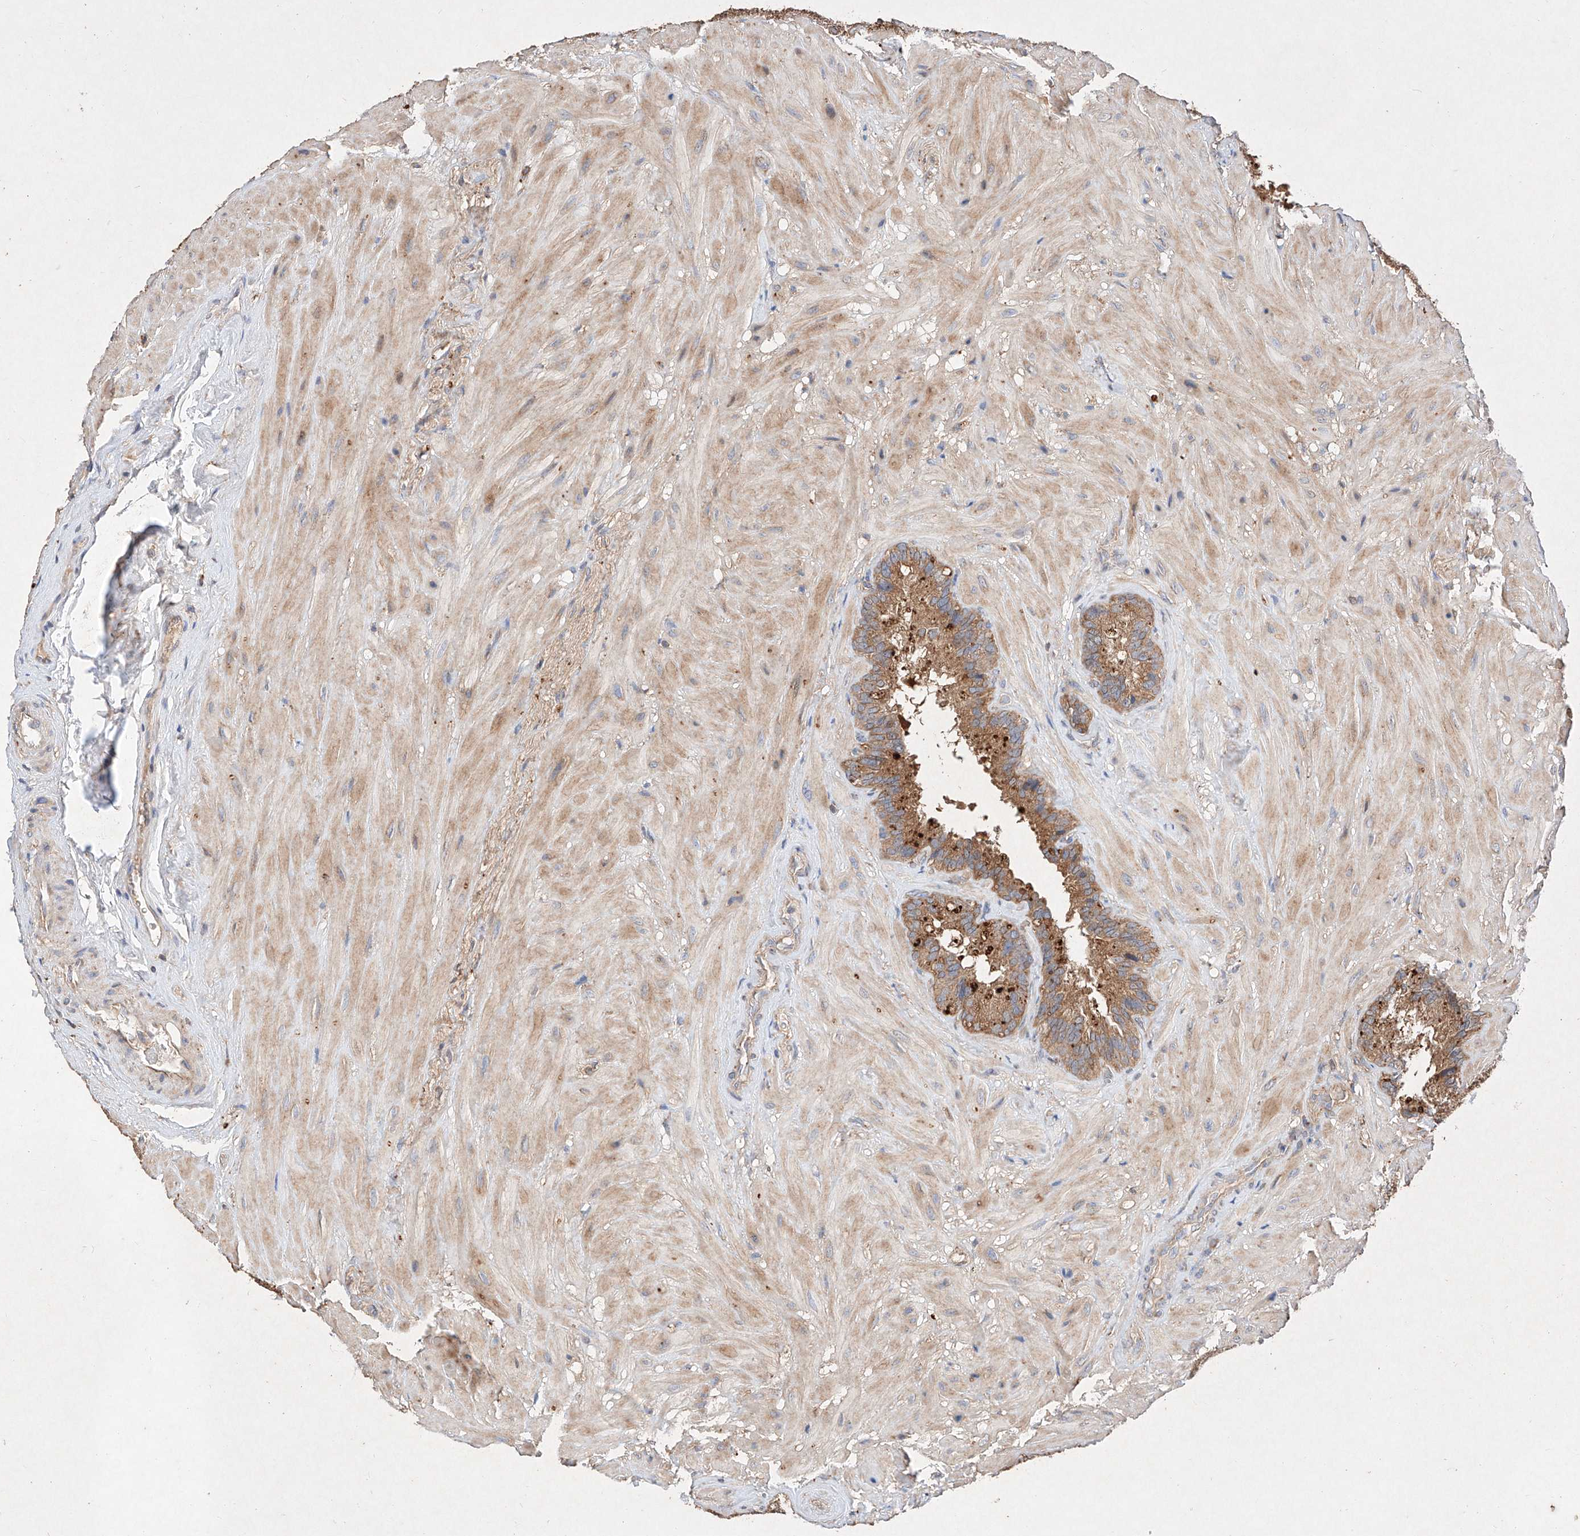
{"staining": {"intensity": "moderate", "quantity": ">75%", "location": "cytoplasmic/membranous"}, "tissue": "seminal vesicle", "cell_type": "Glandular cells", "image_type": "normal", "snomed": [{"axis": "morphology", "description": "Normal tissue, NOS"}, {"axis": "topography", "description": "Prostate"}, {"axis": "topography", "description": "Seminal veicle"}], "caption": "Immunohistochemical staining of benign seminal vesicle displays >75% levels of moderate cytoplasmic/membranous protein expression in about >75% of glandular cells.", "gene": "C6orf62", "patient": {"sex": "male", "age": 68}}